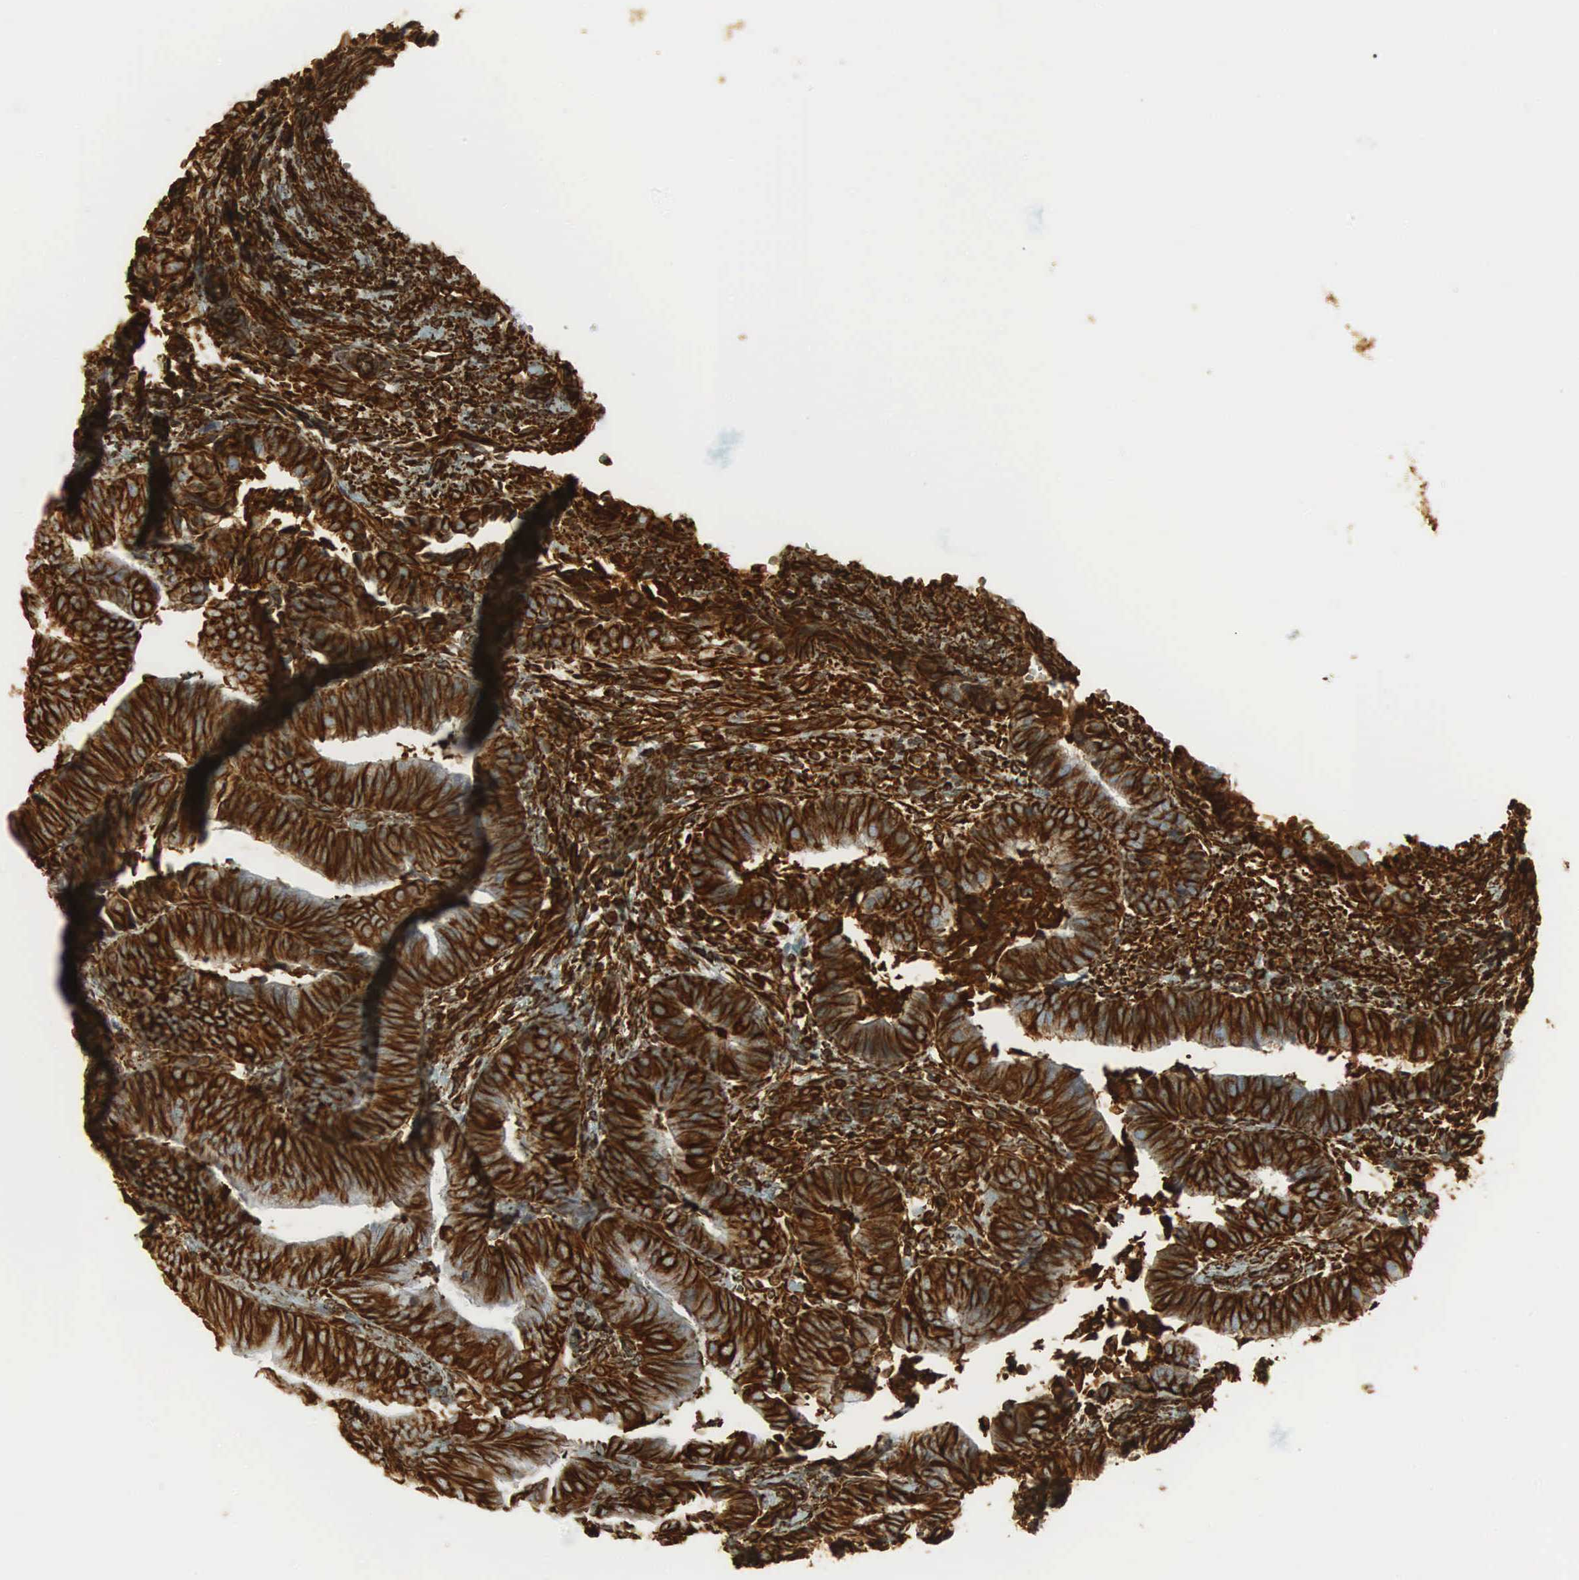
{"staining": {"intensity": "strong", "quantity": ">75%", "location": "cytoplasmic/membranous"}, "tissue": "endometrial cancer", "cell_type": "Tumor cells", "image_type": "cancer", "snomed": [{"axis": "morphology", "description": "Adenocarcinoma, NOS"}, {"axis": "topography", "description": "Endometrium"}], "caption": "Immunohistochemistry (IHC) micrograph of neoplastic tissue: human adenocarcinoma (endometrial) stained using immunohistochemistry (IHC) reveals high levels of strong protein expression localized specifically in the cytoplasmic/membranous of tumor cells, appearing as a cytoplasmic/membranous brown color.", "gene": "VIM", "patient": {"sex": "female", "age": 63}}